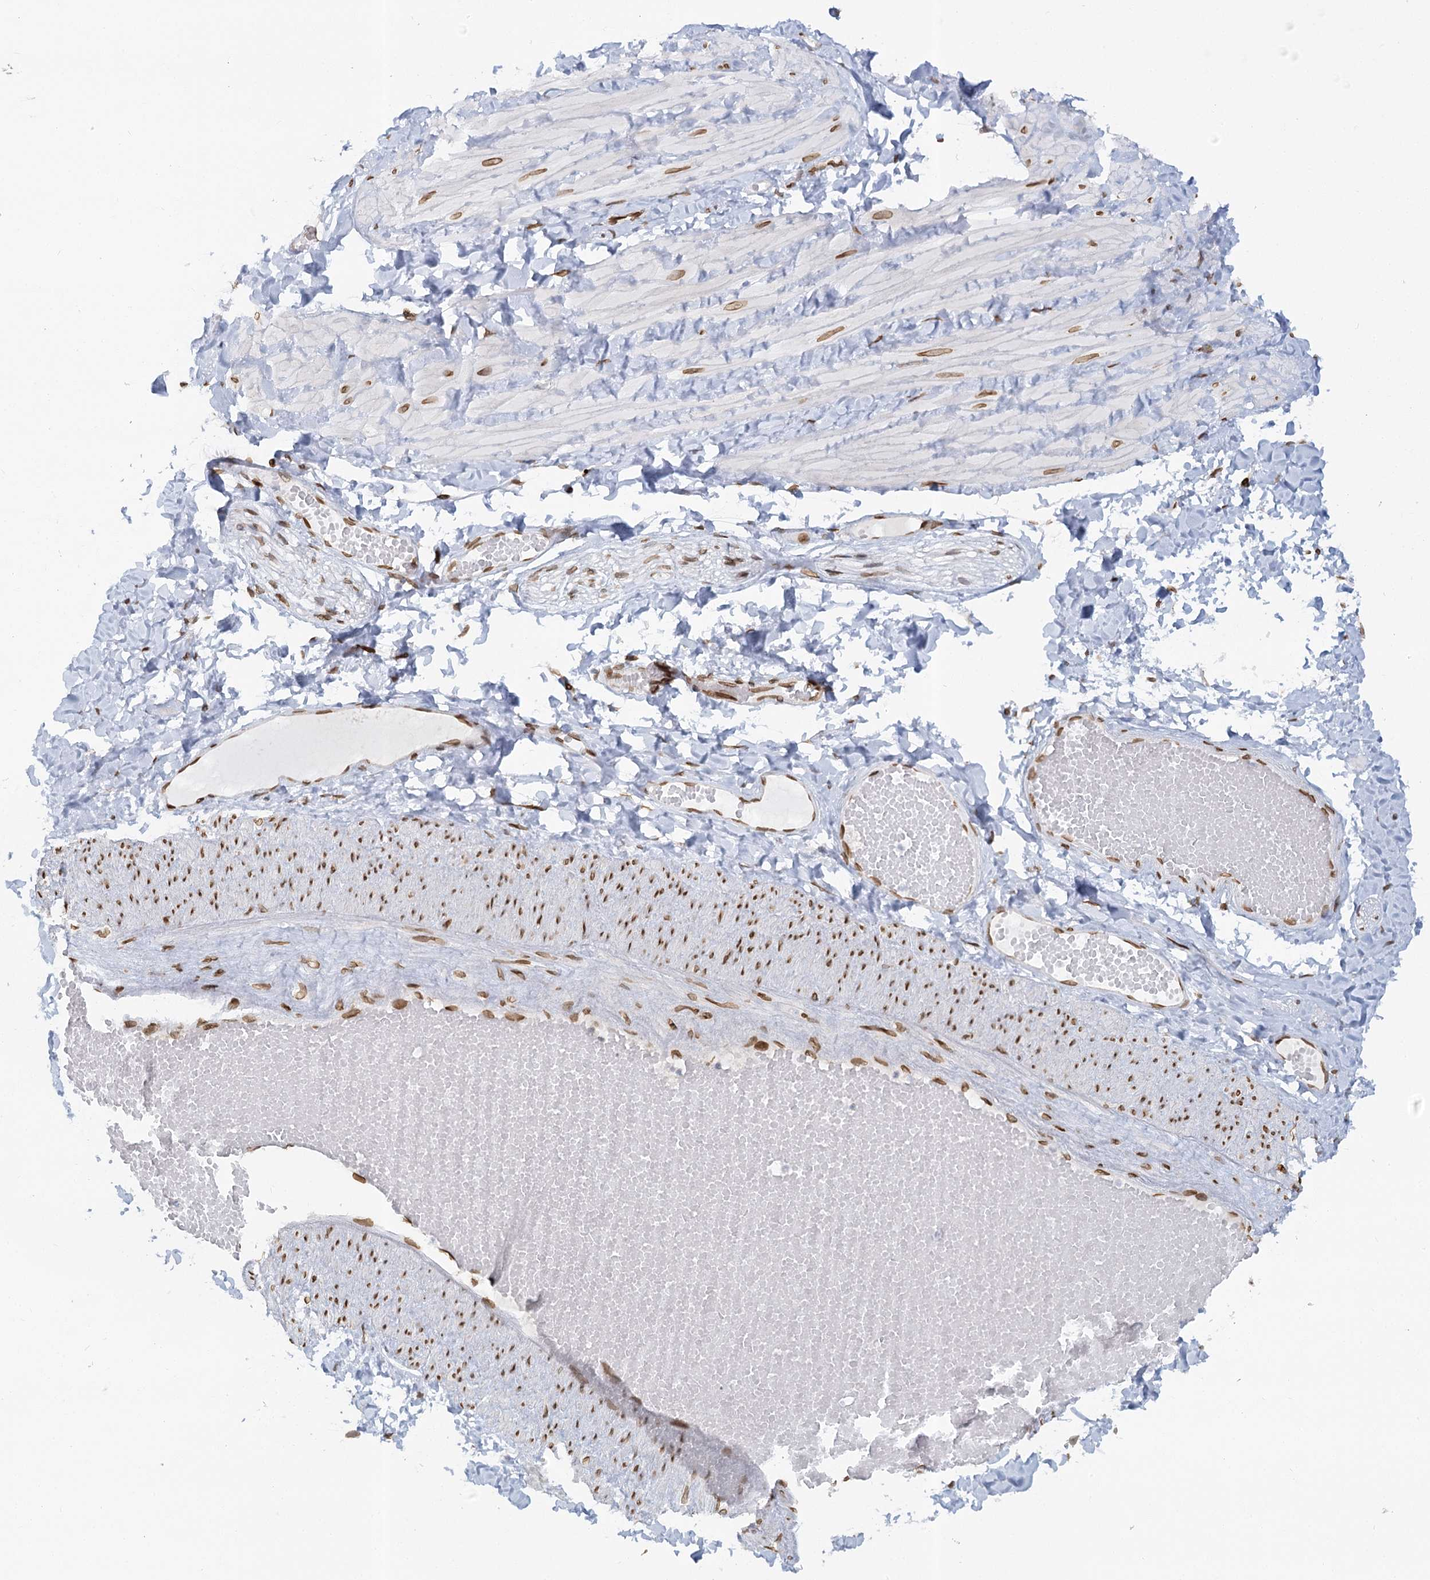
{"staining": {"intensity": "moderate", "quantity": ">75%", "location": "nuclear"}, "tissue": "adipose tissue", "cell_type": "Adipocytes", "image_type": "normal", "snomed": [{"axis": "morphology", "description": "Normal tissue, NOS"}, {"axis": "topography", "description": "Adipose tissue"}, {"axis": "topography", "description": "Vascular tissue"}, {"axis": "topography", "description": "Peripheral nerve tissue"}], "caption": "Immunohistochemical staining of benign adipose tissue shows moderate nuclear protein staining in approximately >75% of adipocytes. The protein is stained brown, and the nuclei are stained in blue (DAB (3,3'-diaminobenzidine) IHC with brightfield microscopy, high magnification).", "gene": "VWA5A", "patient": {"sex": "male", "age": 25}}